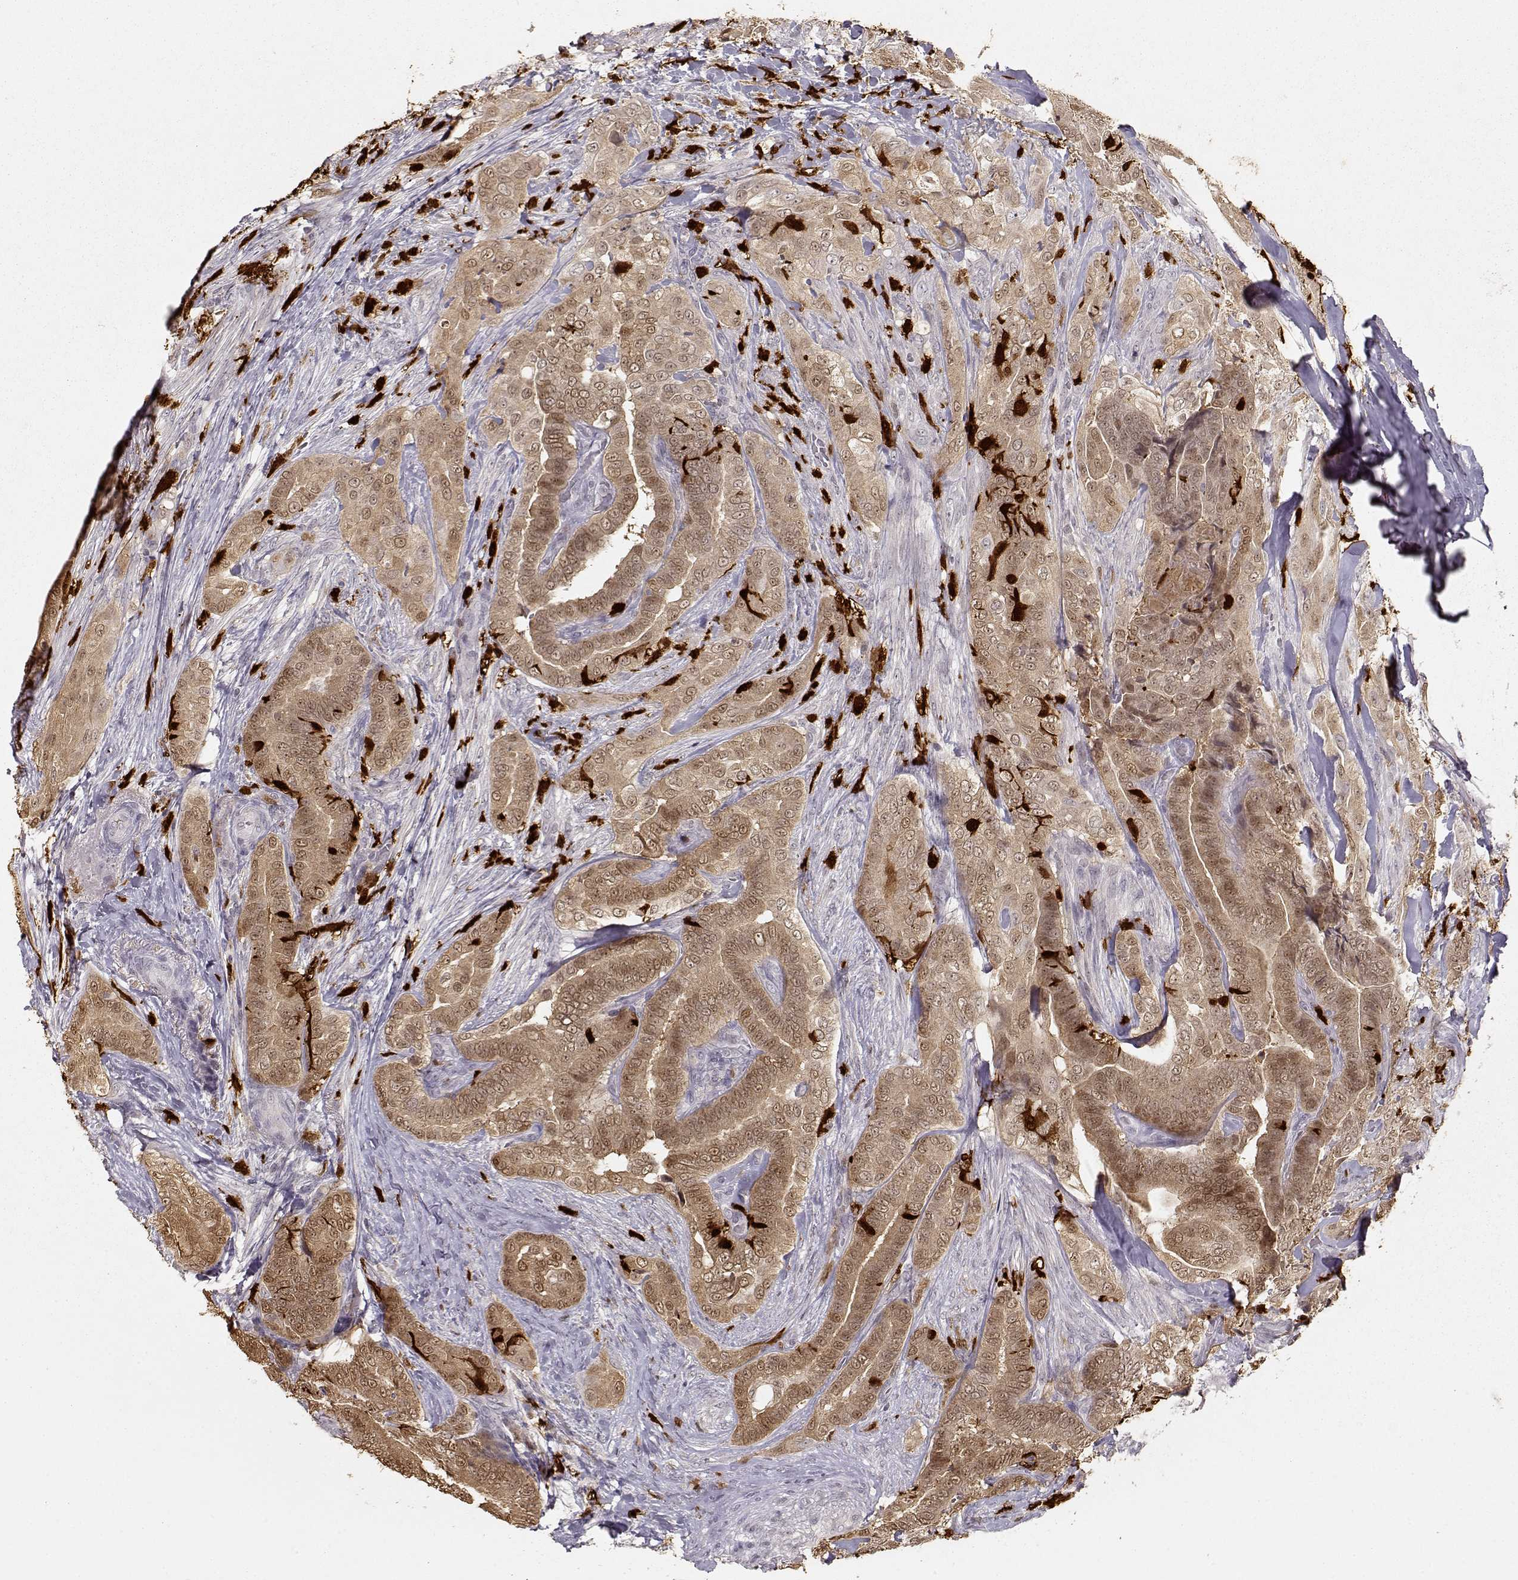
{"staining": {"intensity": "moderate", "quantity": ">75%", "location": "cytoplasmic/membranous,nuclear"}, "tissue": "thyroid cancer", "cell_type": "Tumor cells", "image_type": "cancer", "snomed": [{"axis": "morphology", "description": "Papillary adenocarcinoma, NOS"}, {"axis": "topography", "description": "Thyroid gland"}], "caption": "Immunohistochemistry of human thyroid cancer (papillary adenocarcinoma) displays medium levels of moderate cytoplasmic/membranous and nuclear staining in approximately >75% of tumor cells. (DAB IHC with brightfield microscopy, high magnification).", "gene": "S100B", "patient": {"sex": "male", "age": 61}}